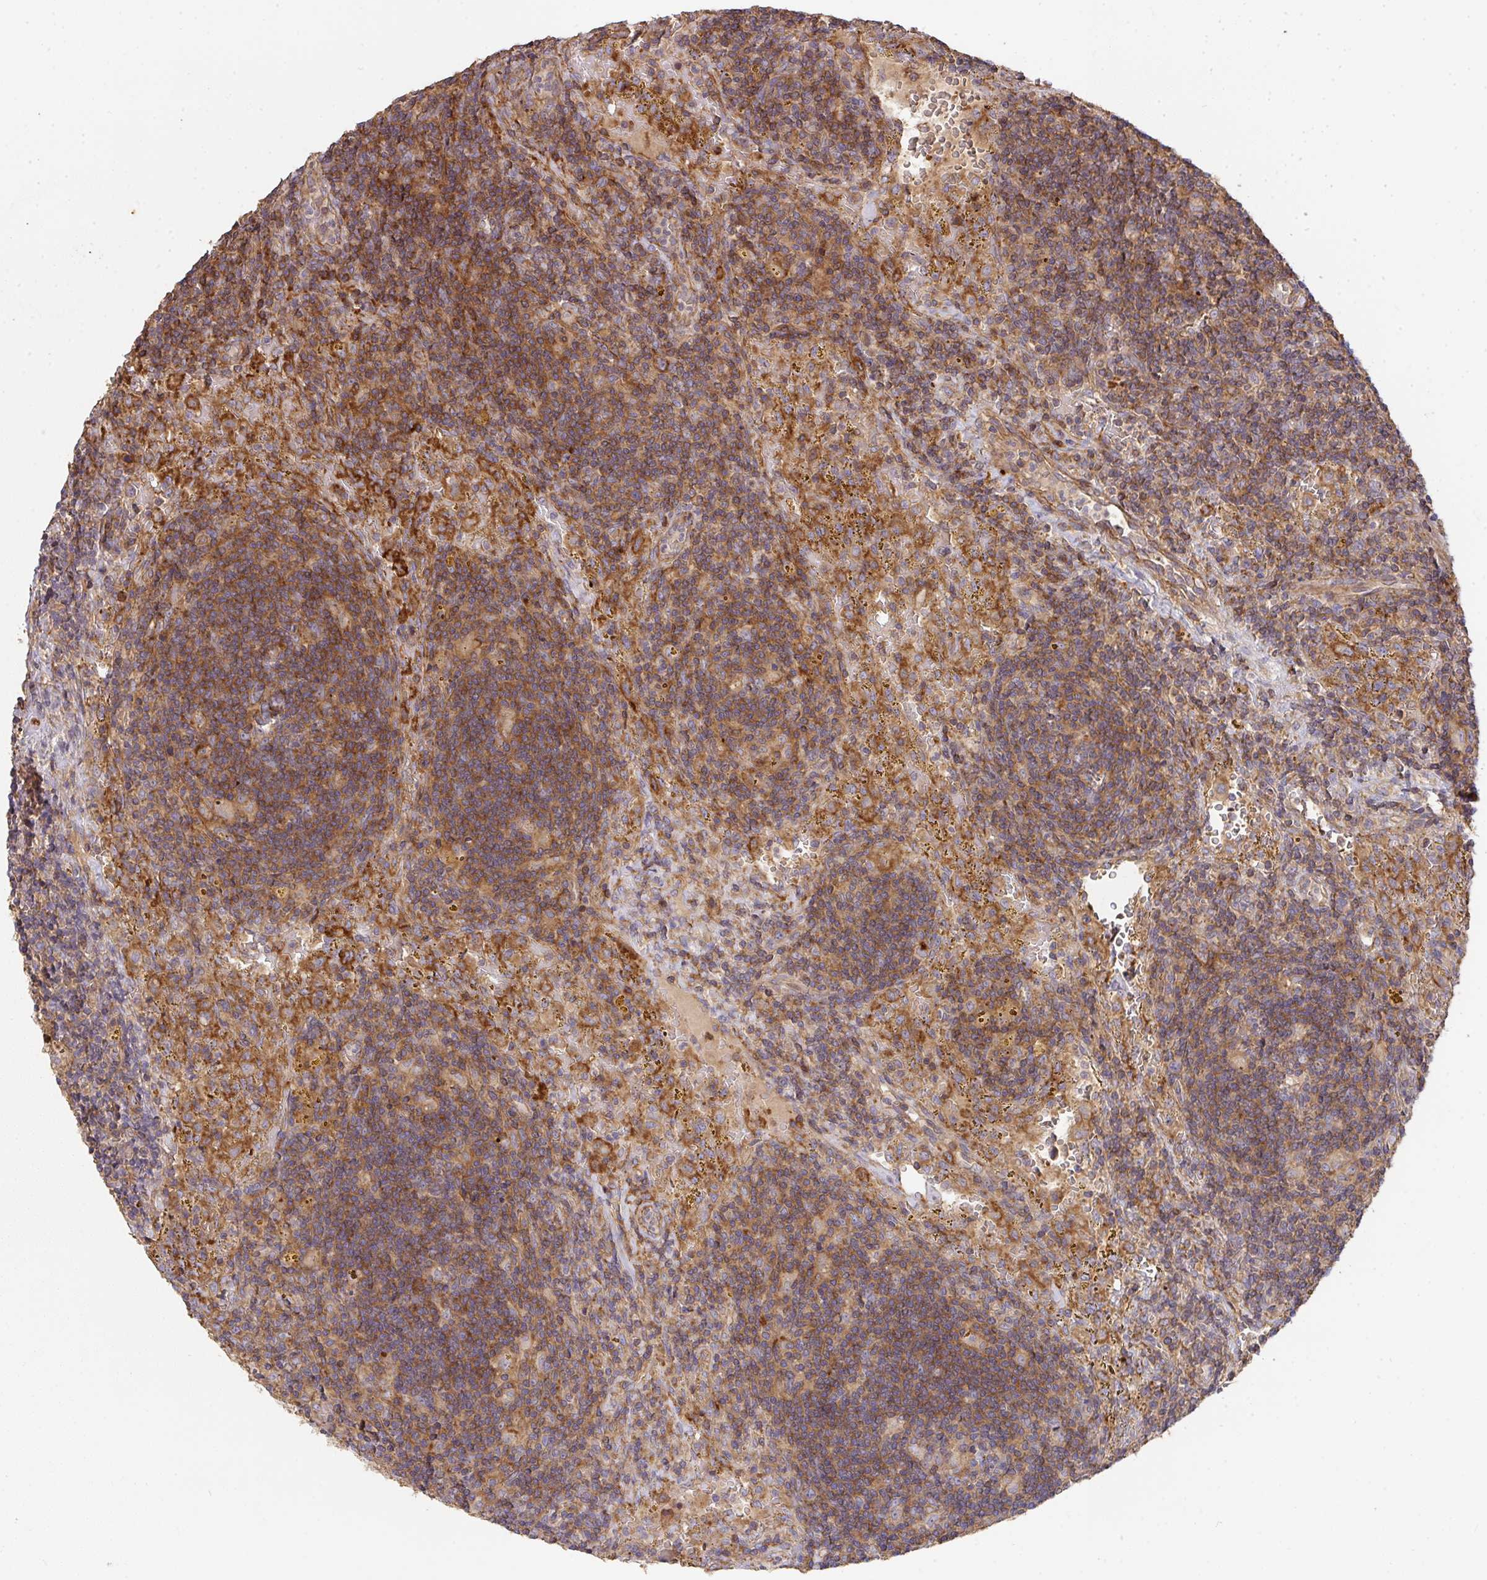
{"staining": {"intensity": "moderate", "quantity": ">75%", "location": "cytoplasmic/membranous"}, "tissue": "lymphoma", "cell_type": "Tumor cells", "image_type": "cancer", "snomed": [{"axis": "morphology", "description": "Malignant lymphoma, non-Hodgkin's type, Low grade"}, {"axis": "topography", "description": "Spleen"}], "caption": "This photomicrograph displays immunohistochemistry staining of malignant lymphoma, non-Hodgkin's type (low-grade), with medium moderate cytoplasmic/membranous positivity in about >75% of tumor cells.", "gene": "TNMD", "patient": {"sex": "female", "age": 70}}